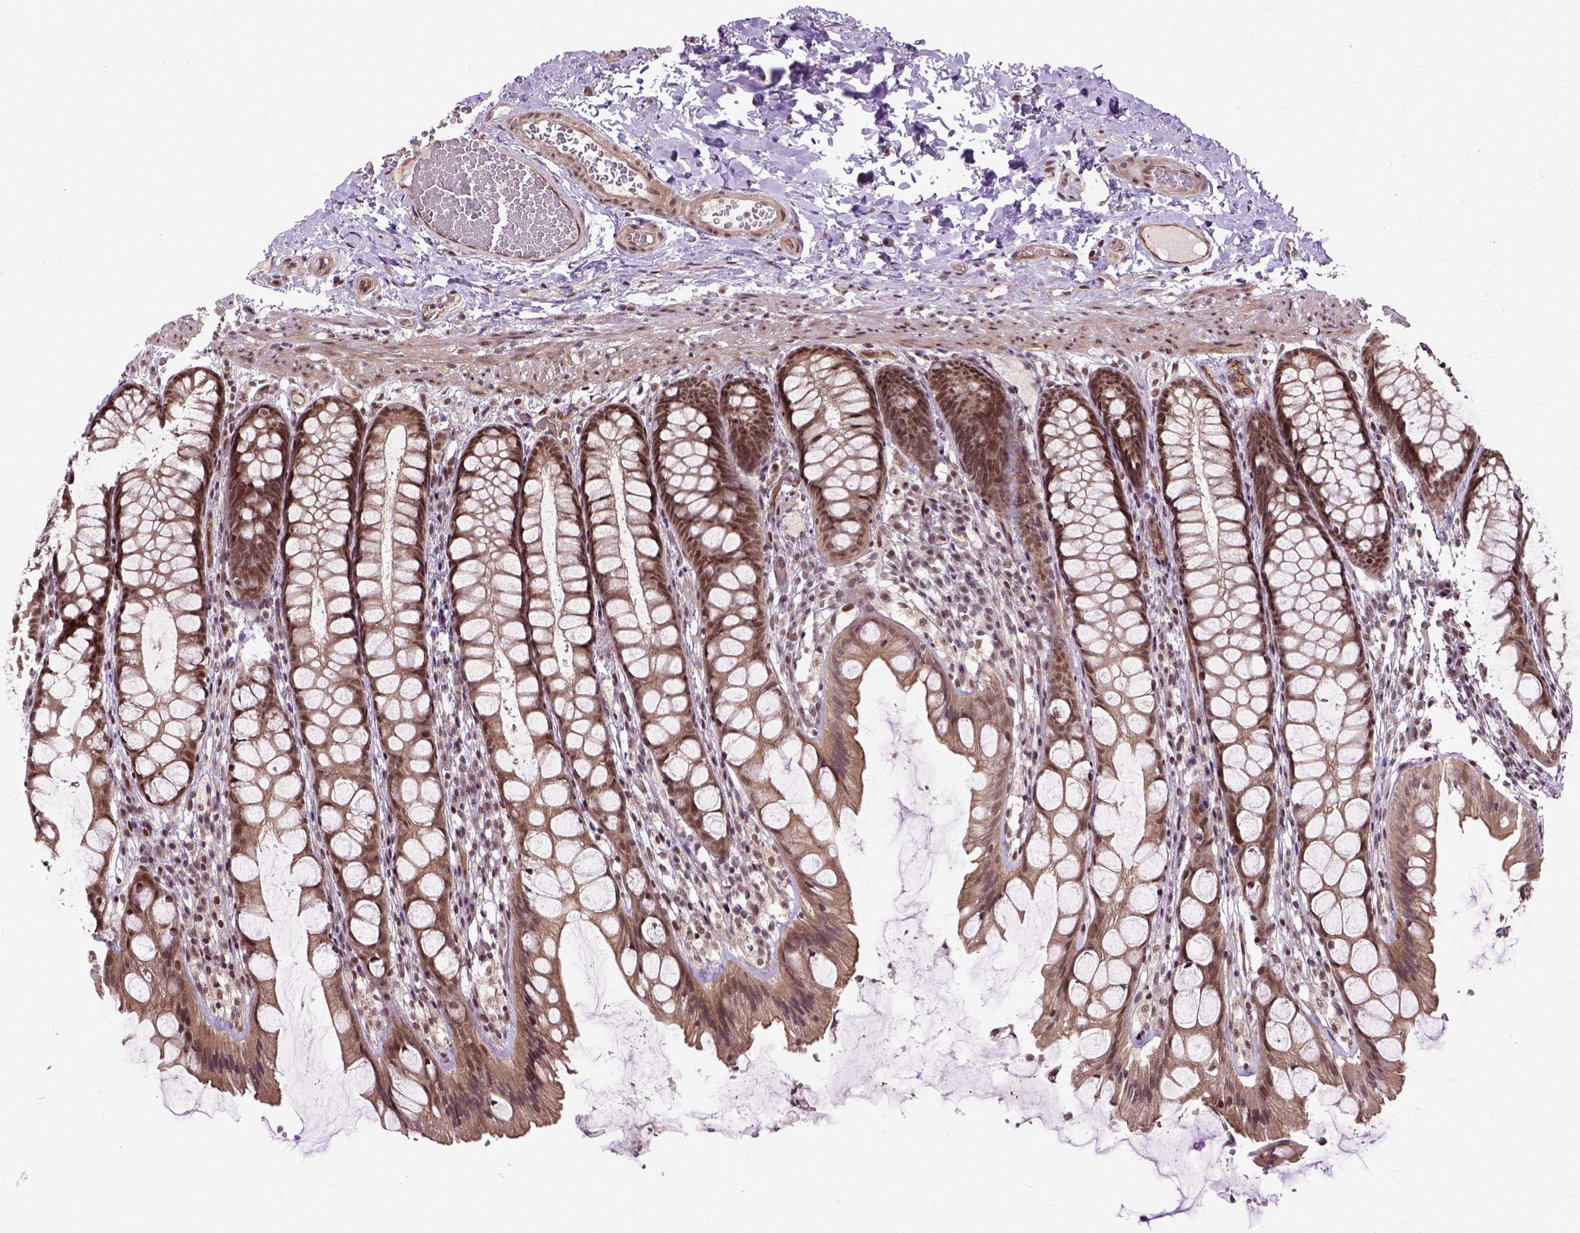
{"staining": {"intensity": "strong", "quantity": ">75%", "location": "nuclear"}, "tissue": "colon", "cell_type": "Endothelial cells", "image_type": "normal", "snomed": [{"axis": "morphology", "description": "Normal tissue, NOS"}, {"axis": "topography", "description": "Colon"}], "caption": "A histopathology image of human colon stained for a protein reveals strong nuclear brown staining in endothelial cells.", "gene": "ZNF630", "patient": {"sex": "male", "age": 47}}